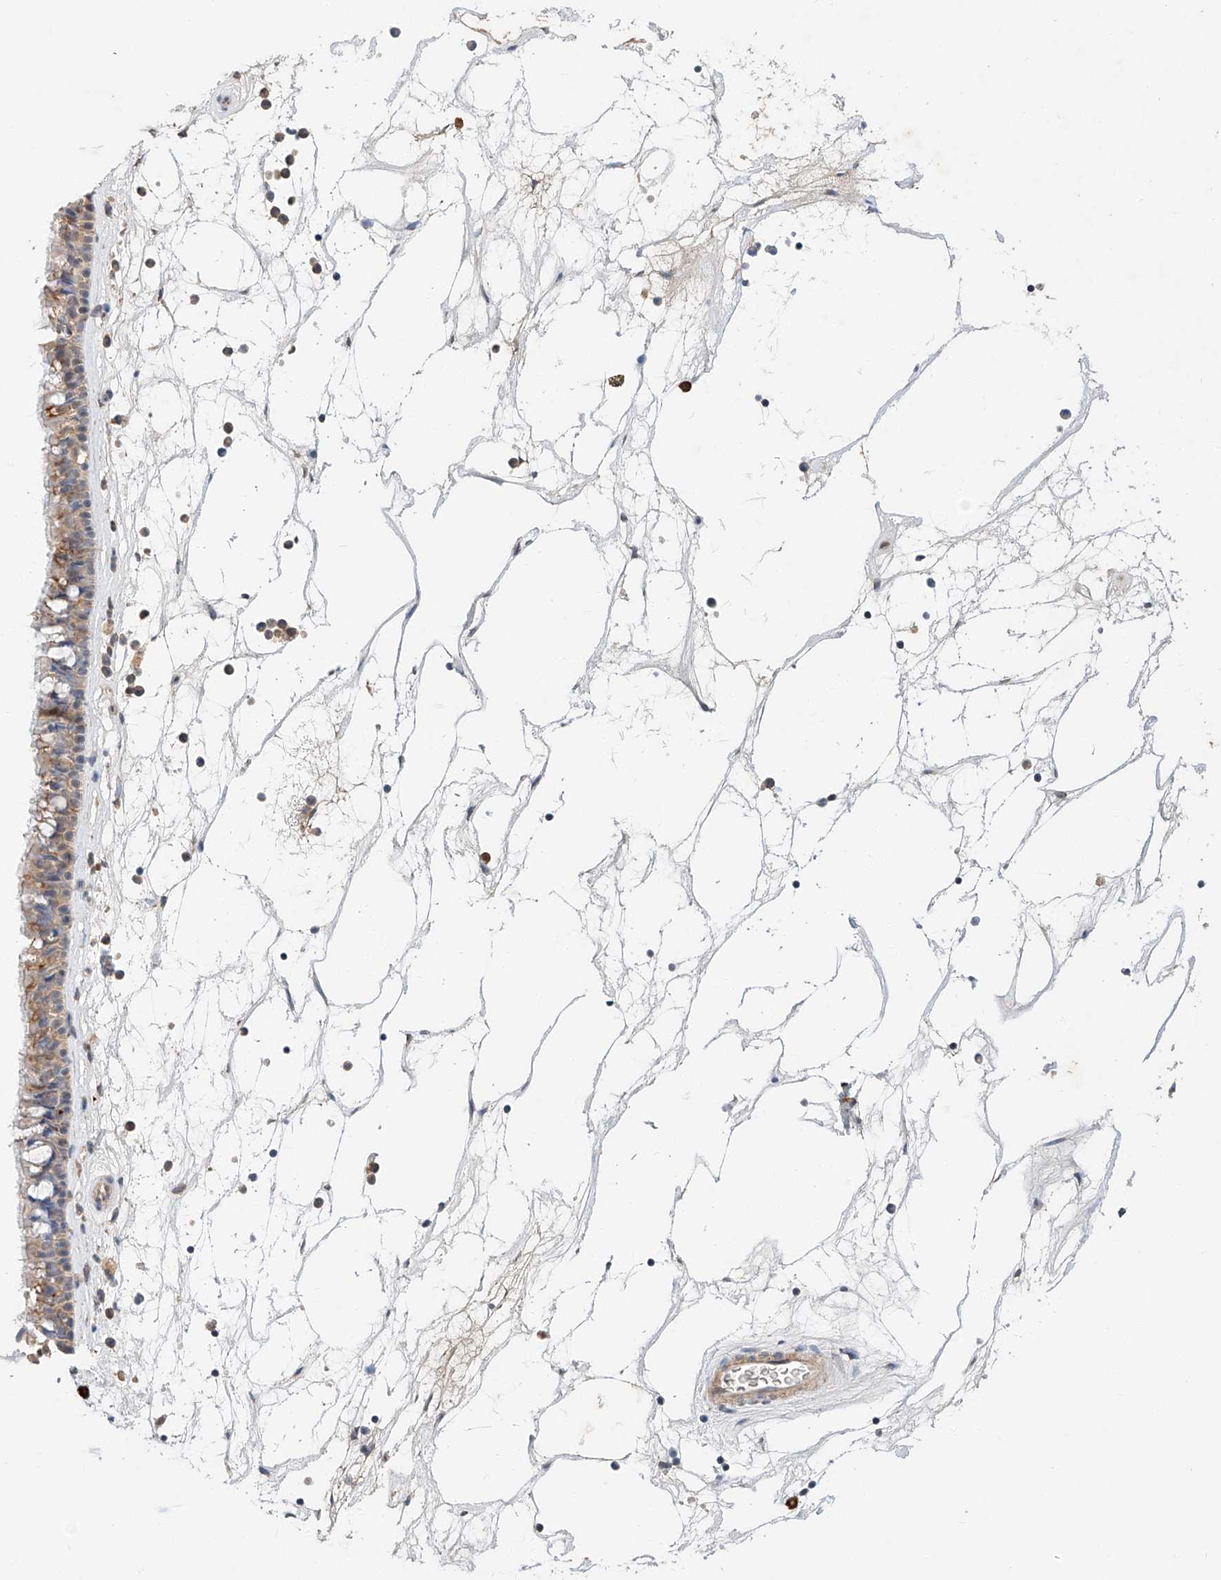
{"staining": {"intensity": "weak", "quantity": "25%-75%", "location": "cytoplasmic/membranous"}, "tissue": "nasopharynx", "cell_type": "Respiratory epithelial cells", "image_type": "normal", "snomed": [{"axis": "morphology", "description": "Normal tissue, NOS"}, {"axis": "topography", "description": "Nasopharynx"}], "caption": "Weak cytoplasmic/membranous protein expression is present in approximately 25%-75% of respiratory epithelial cells in nasopharynx. The staining was performed using DAB (3,3'-diaminobenzidine), with brown indicating positive protein expression. Nuclei are stained blue with hematoxylin.", "gene": "CTDP1", "patient": {"sex": "male", "age": 64}}